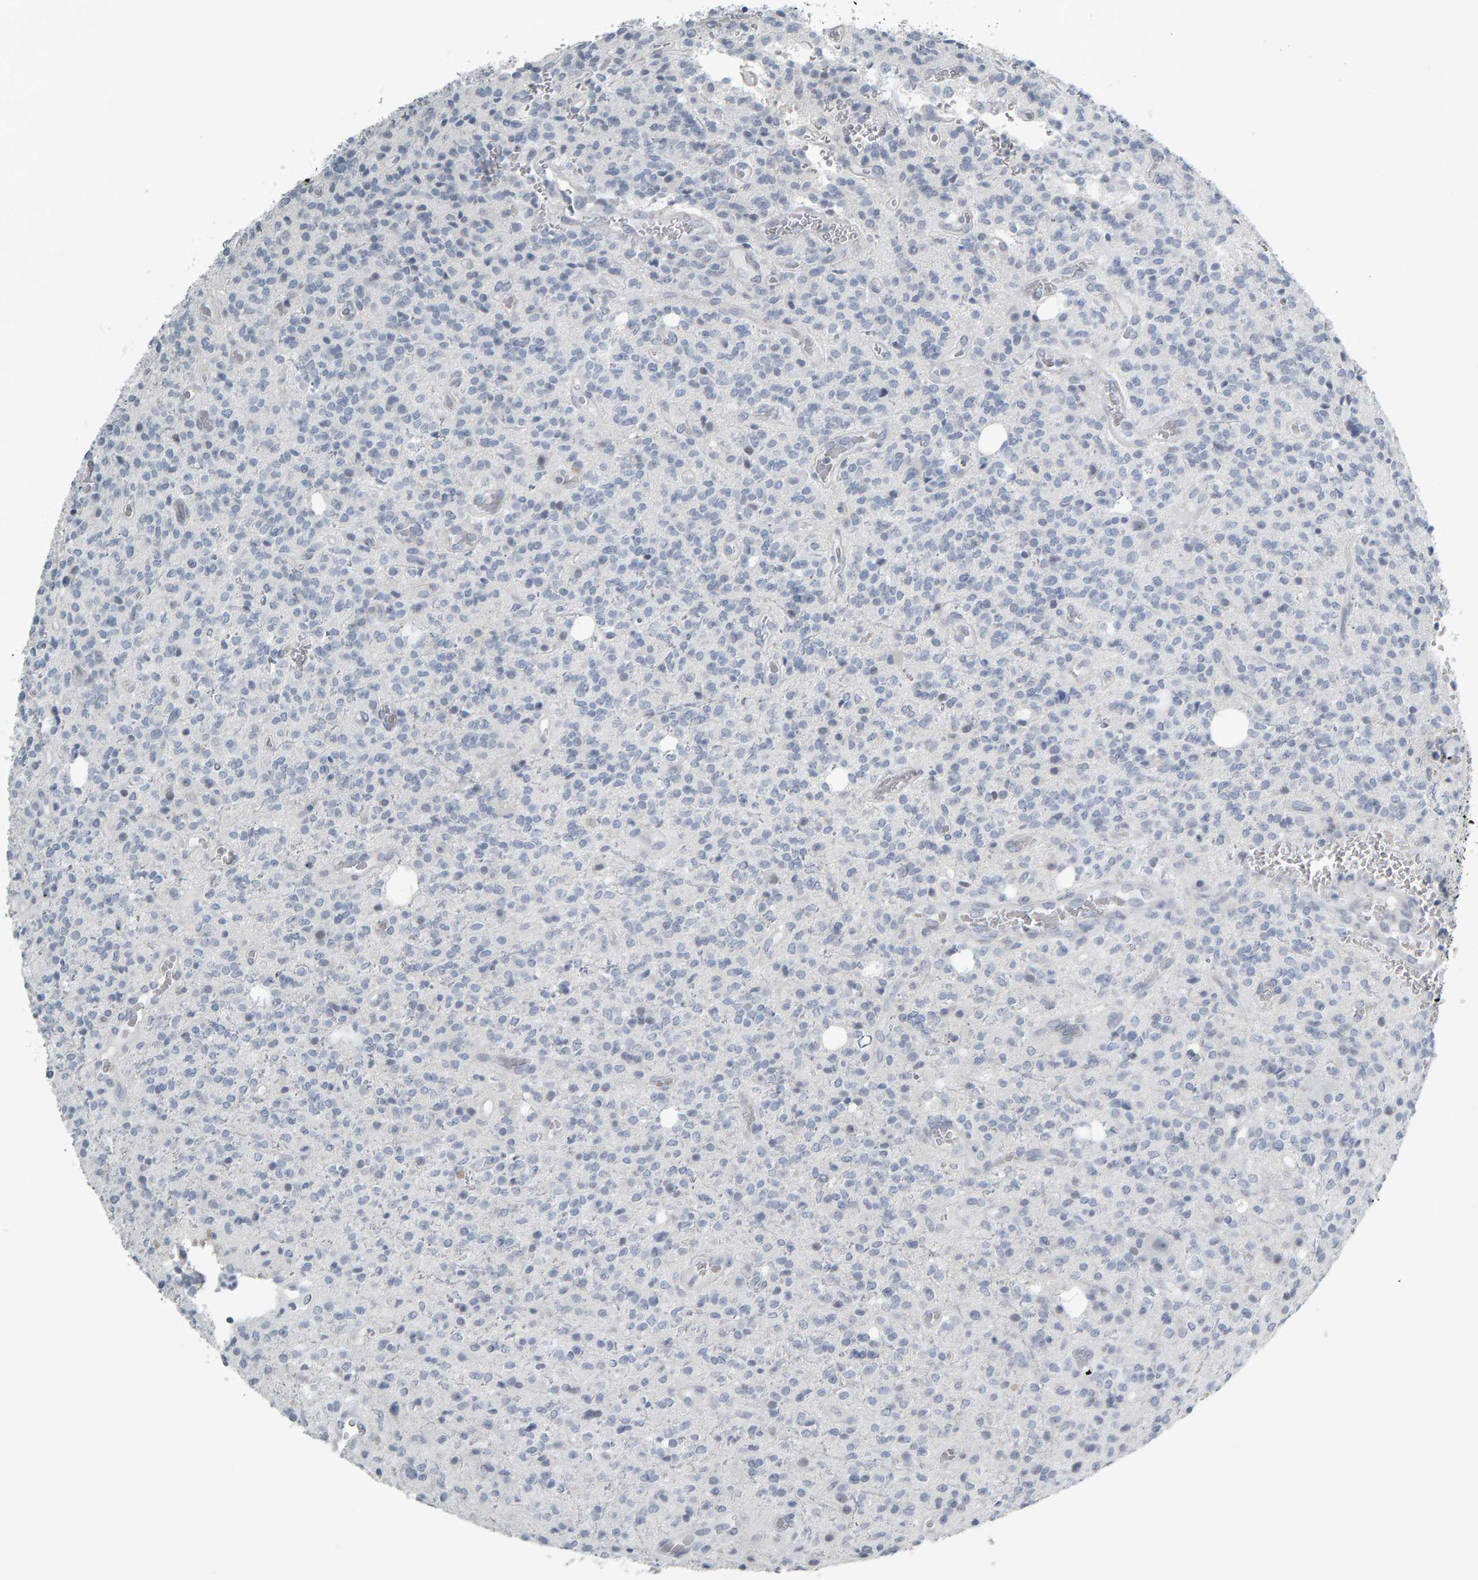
{"staining": {"intensity": "negative", "quantity": "none", "location": "none"}, "tissue": "glioma", "cell_type": "Tumor cells", "image_type": "cancer", "snomed": [{"axis": "morphology", "description": "Glioma, malignant, High grade"}, {"axis": "topography", "description": "Brain"}], "caption": "This is a image of immunohistochemistry (IHC) staining of glioma, which shows no expression in tumor cells.", "gene": "PYY", "patient": {"sex": "male", "age": 34}}